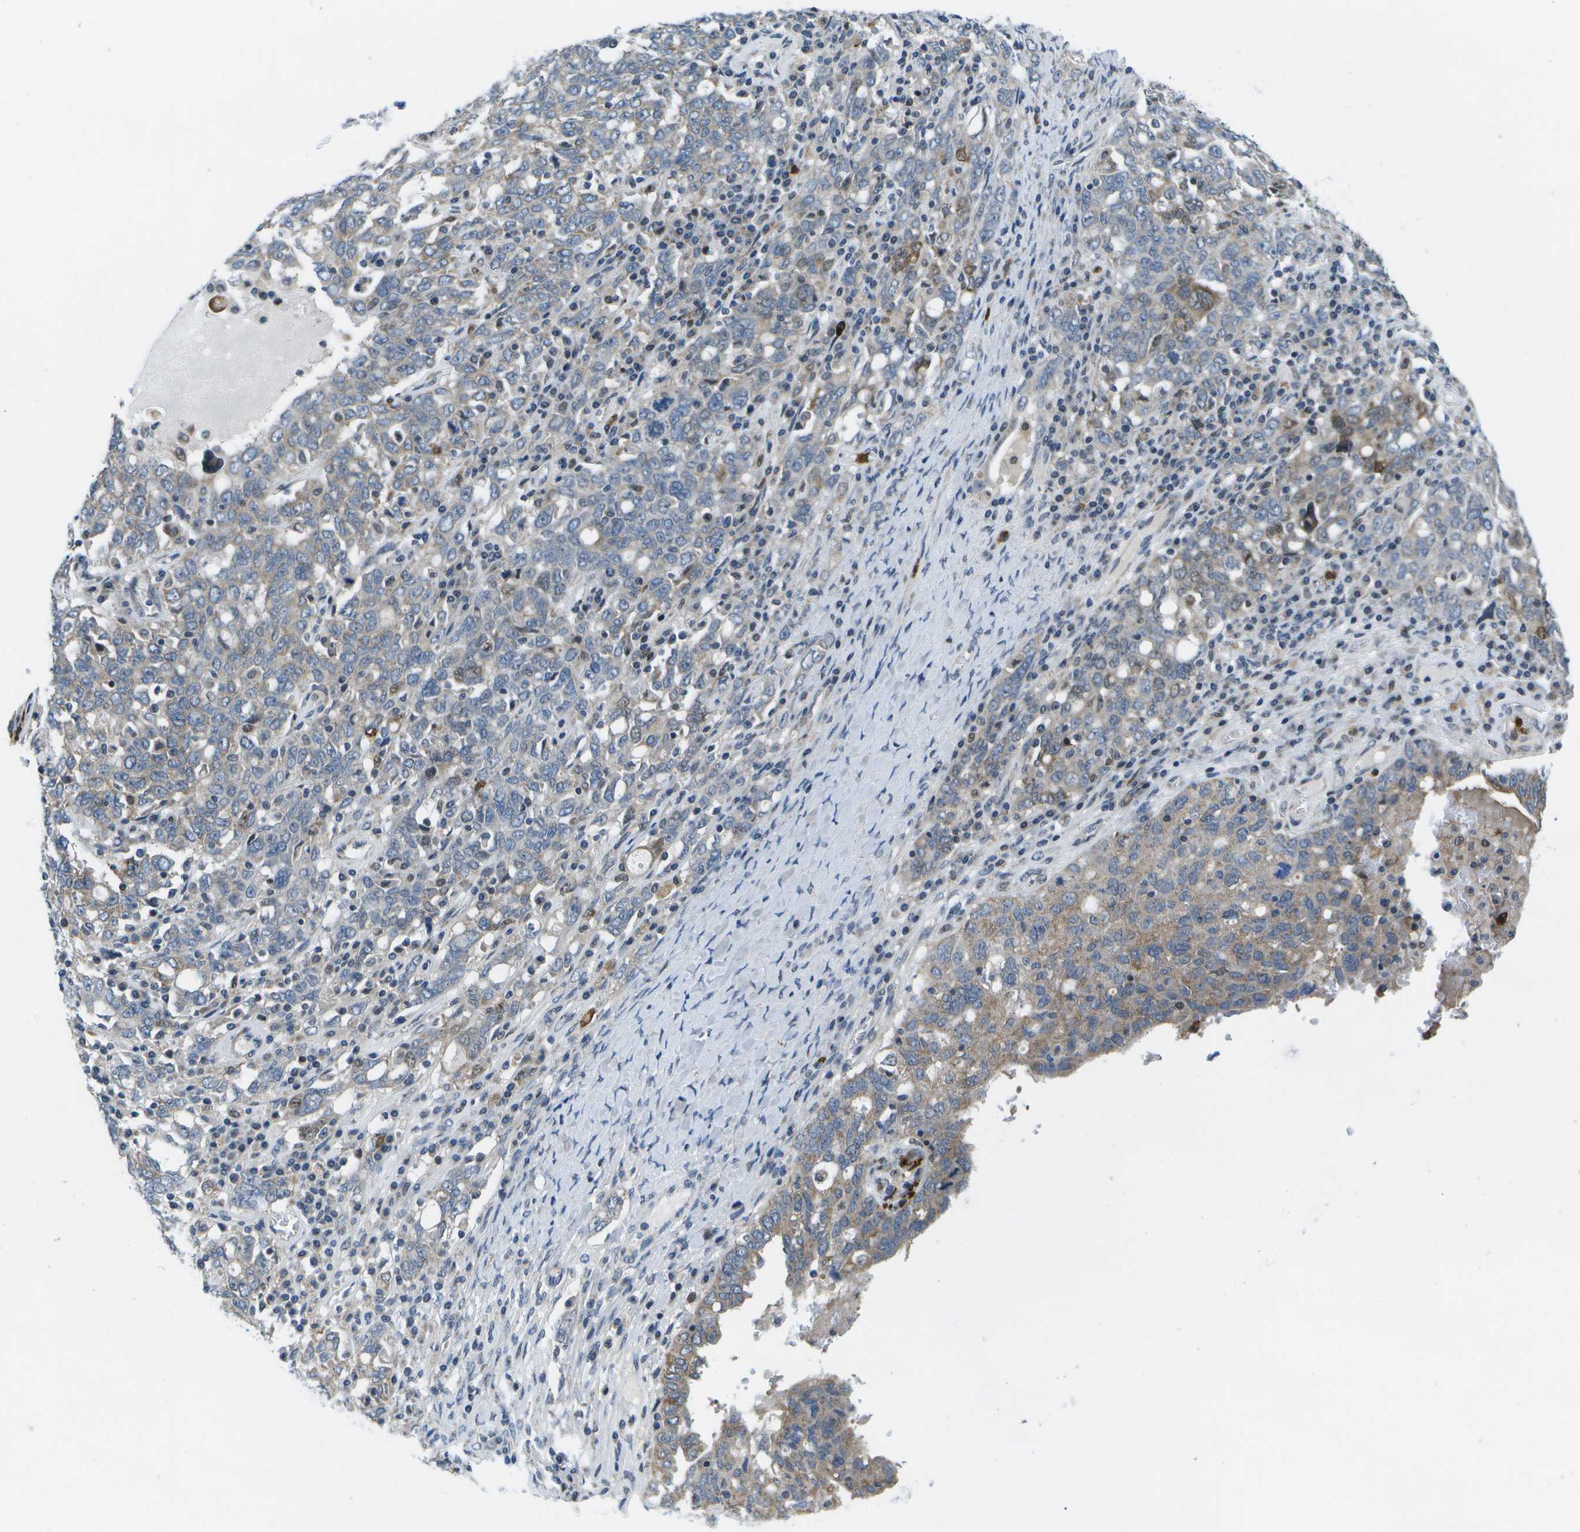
{"staining": {"intensity": "moderate", "quantity": "<25%", "location": "cytoplasmic/membranous"}, "tissue": "ovarian cancer", "cell_type": "Tumor cells", "image_type": "cancer", "snomed": [{"axis": "morphology", "description": "Carcinoma, endometroid"}, {"axis": "topography", "description": "Ovary"}], "caption": "Protein expression analysis of human ovarian endometroid carcinoma reveals moderate cytoplasmic/membranous positivity in about <25% of tumor cells. (Stains: DAB in brown, nuclei in blue, Microscopy: brightfield microscopy at high magnification).", "gene": "GALNT15", "patient": {"sex": "female", "age": 62}}